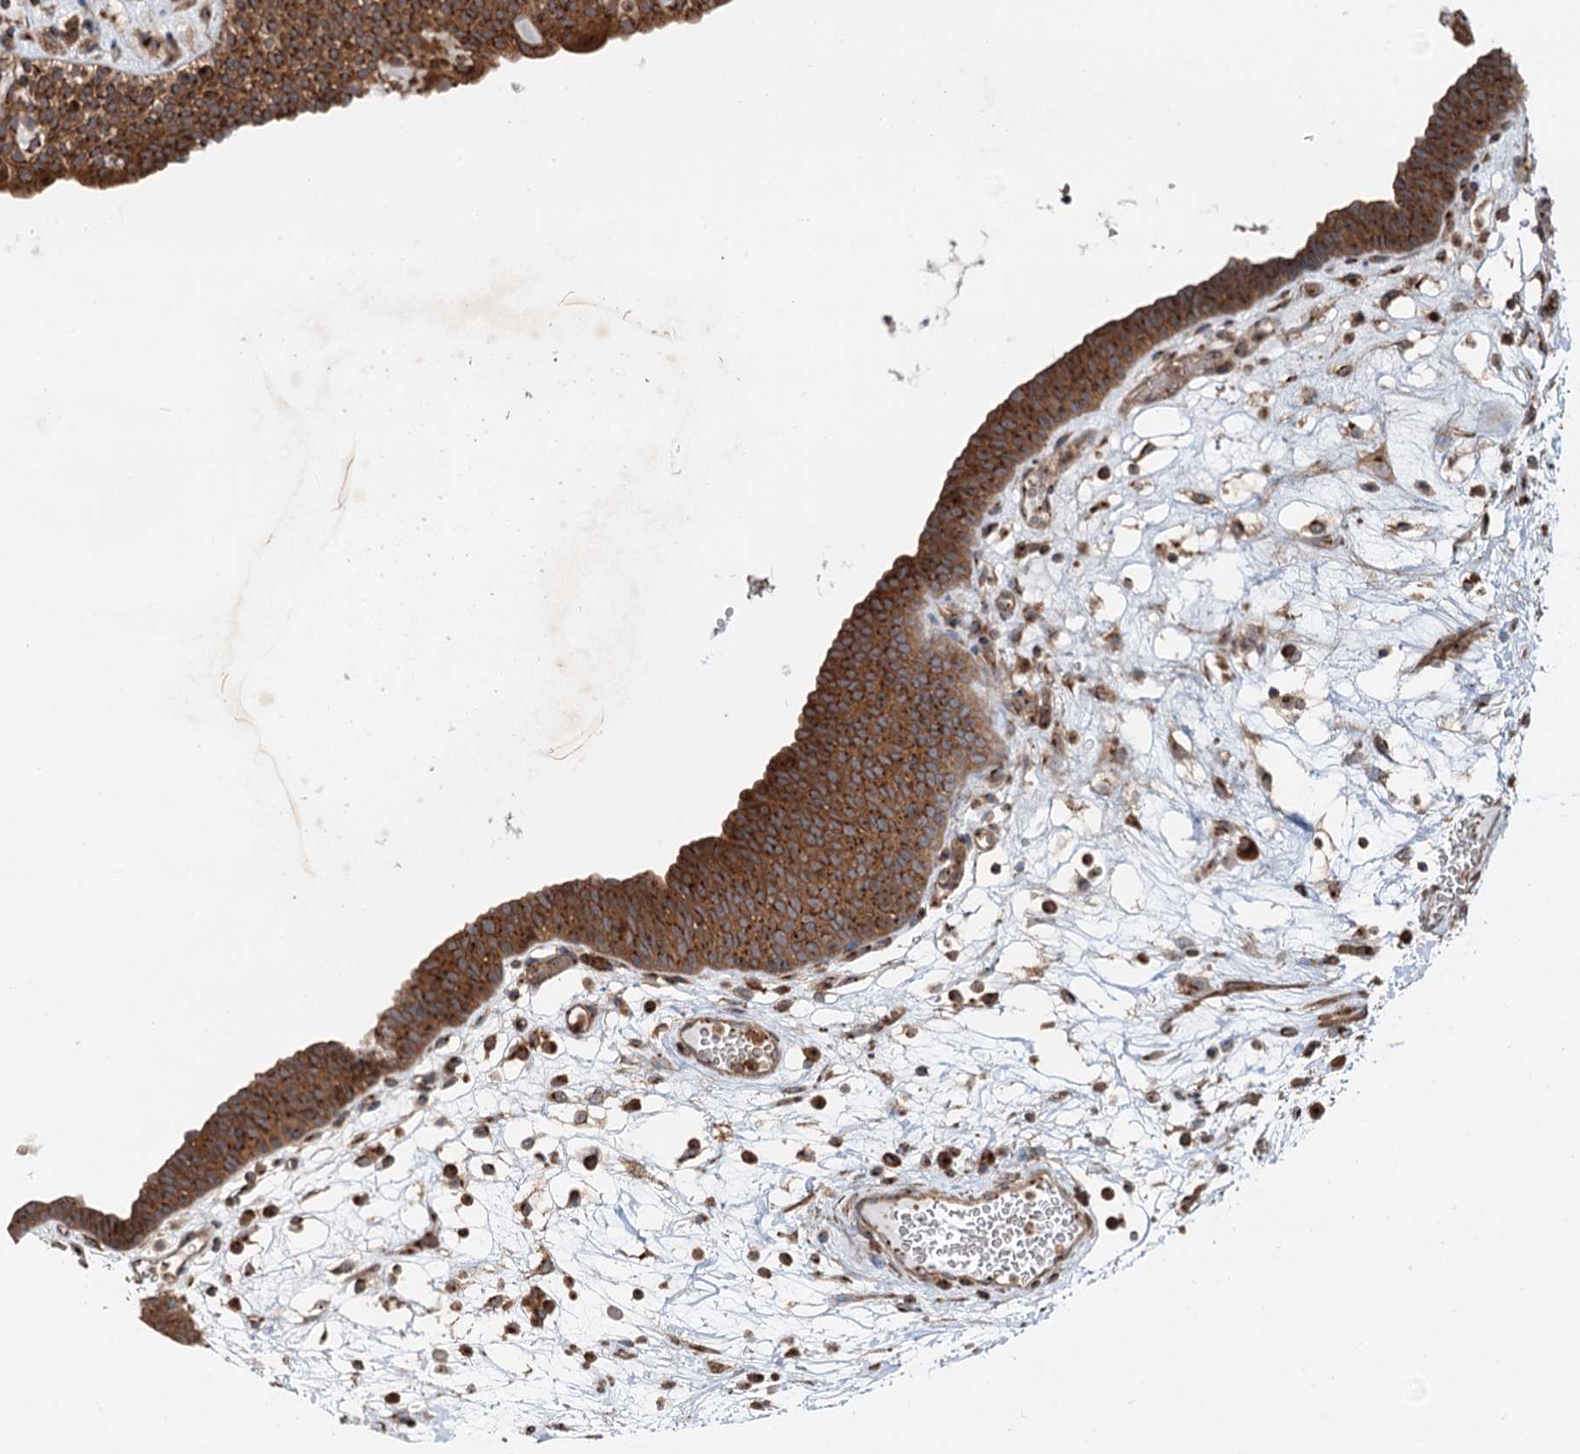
{"staining": {"intensity": "strong", "quantity": ">75%", "location": "cytoplasmic/membranous"}, "tissue": "urinary bladder", "cell_type": "Urothelial cells", "image_type": "normal", "snomed": [{"axis": "morphology", "description": "Normal tissue, NOS"}, {"axis": "topography", "description": "Urinary bladder"}], "caption": "Immunohistochemistry image of benign urinary bladder: urinary bladder stained using immunohistochemistry shows high levels of strong protein expression localized specifically in the cytoplasmic/membranous of urothelial cells, appearing as a cytoplasmic/membranous brown color.", "gene": "ANKRD26", "patient": {"sex": "male", "age": 71}}